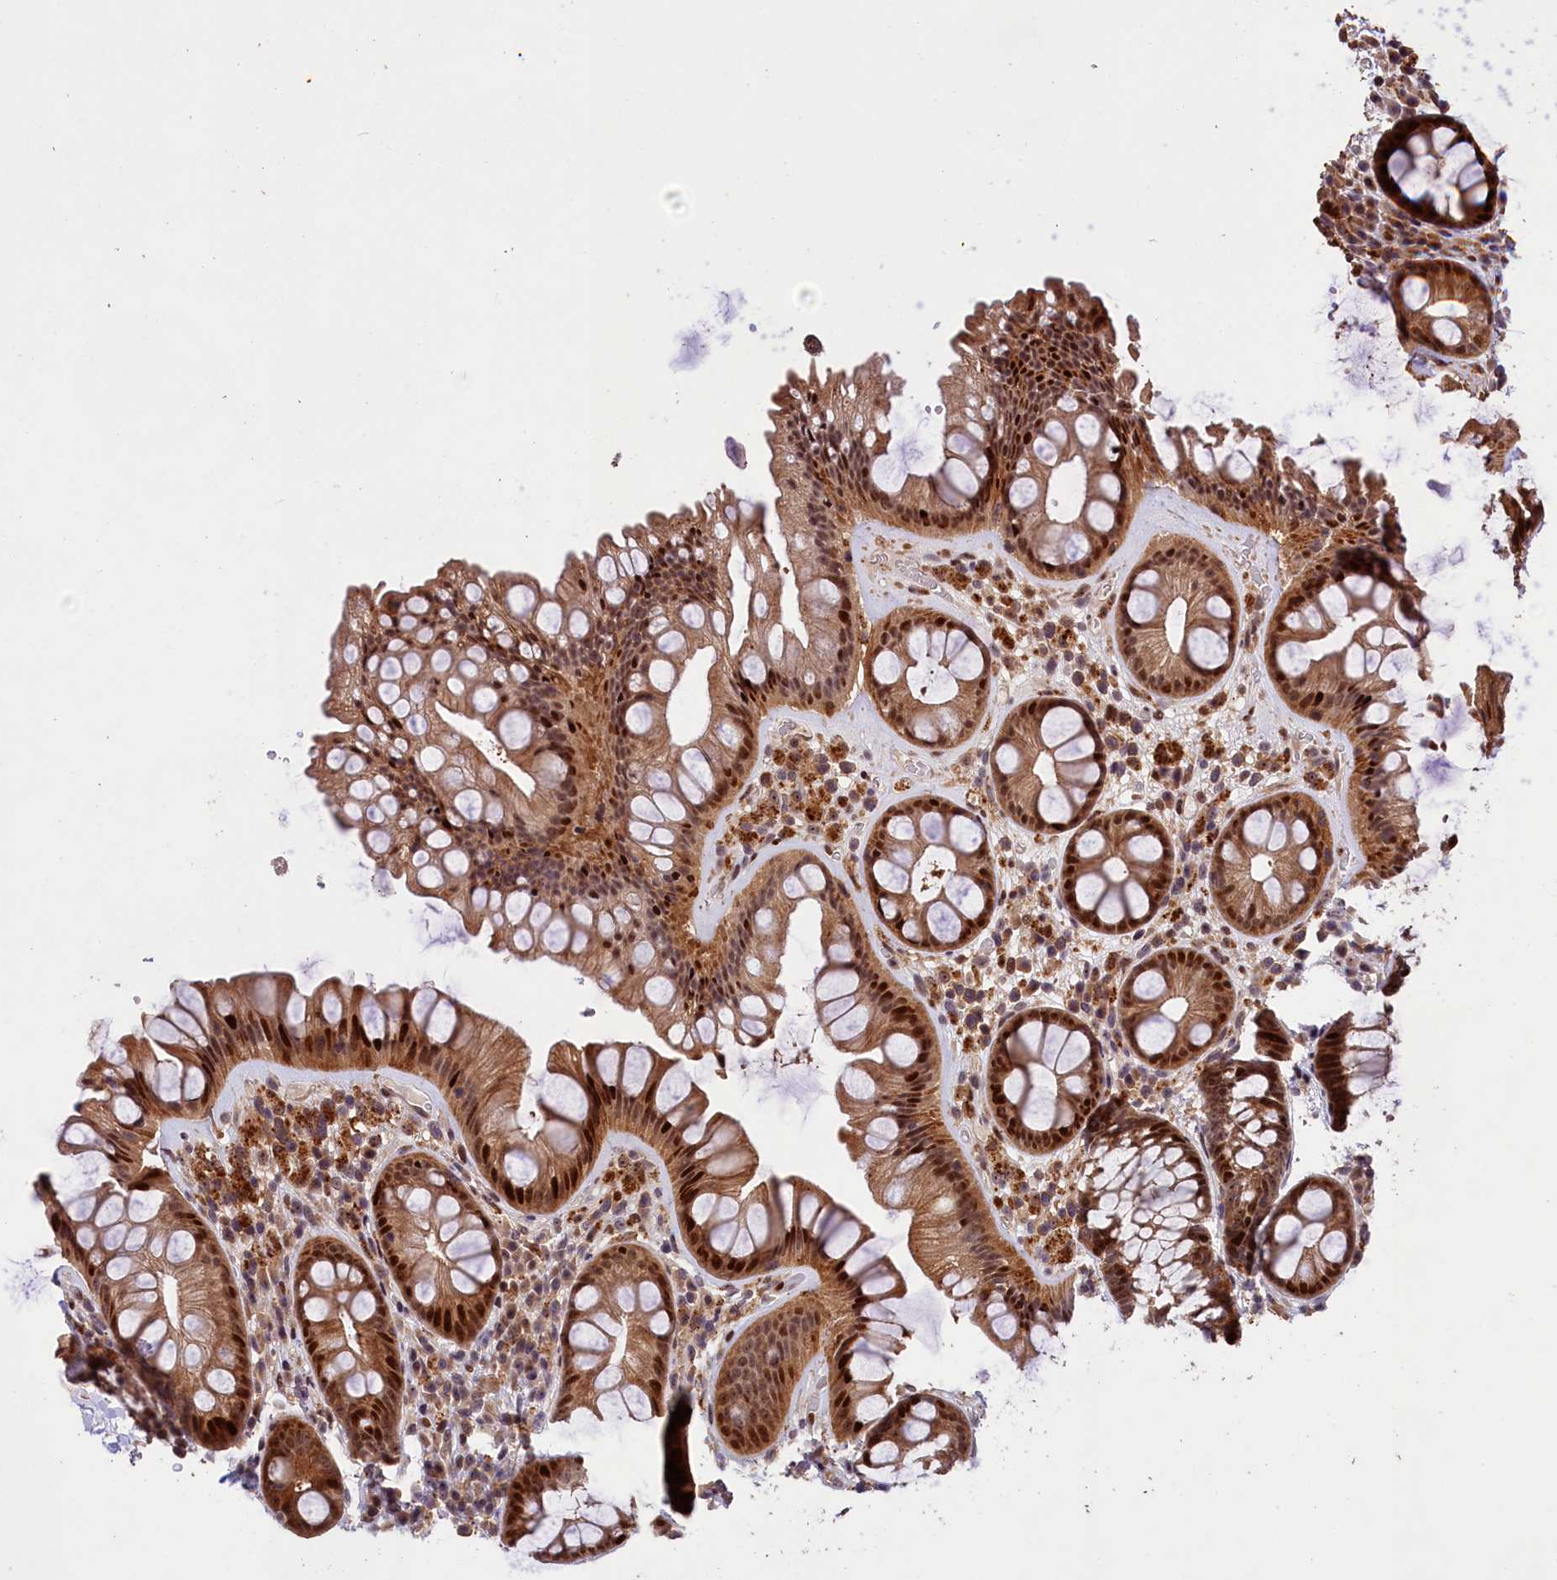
{"staining": {"intensity": "moderate", "quantity": ">75%", "location": "cytoplasmic/membranous,nuclear"}, "tissue": "rectum", "cell_type": "Glandular cells", "image_type": "normal", "snomed": [{"axis": "morphology", "description": "Normal tissue, NOS"}, {"axis": "topography", "description": "Rectum"}], "caption": "DAB (3,3'-diaminobenzidine) immunohistochemical staining of unremarkable human rectum displays moderate cytoplasmic/membranous,nuclear protein staining in about >75% of glandular cells.", "gene": "PHAF1", "patient": {"sex": "male", "age": 74}}